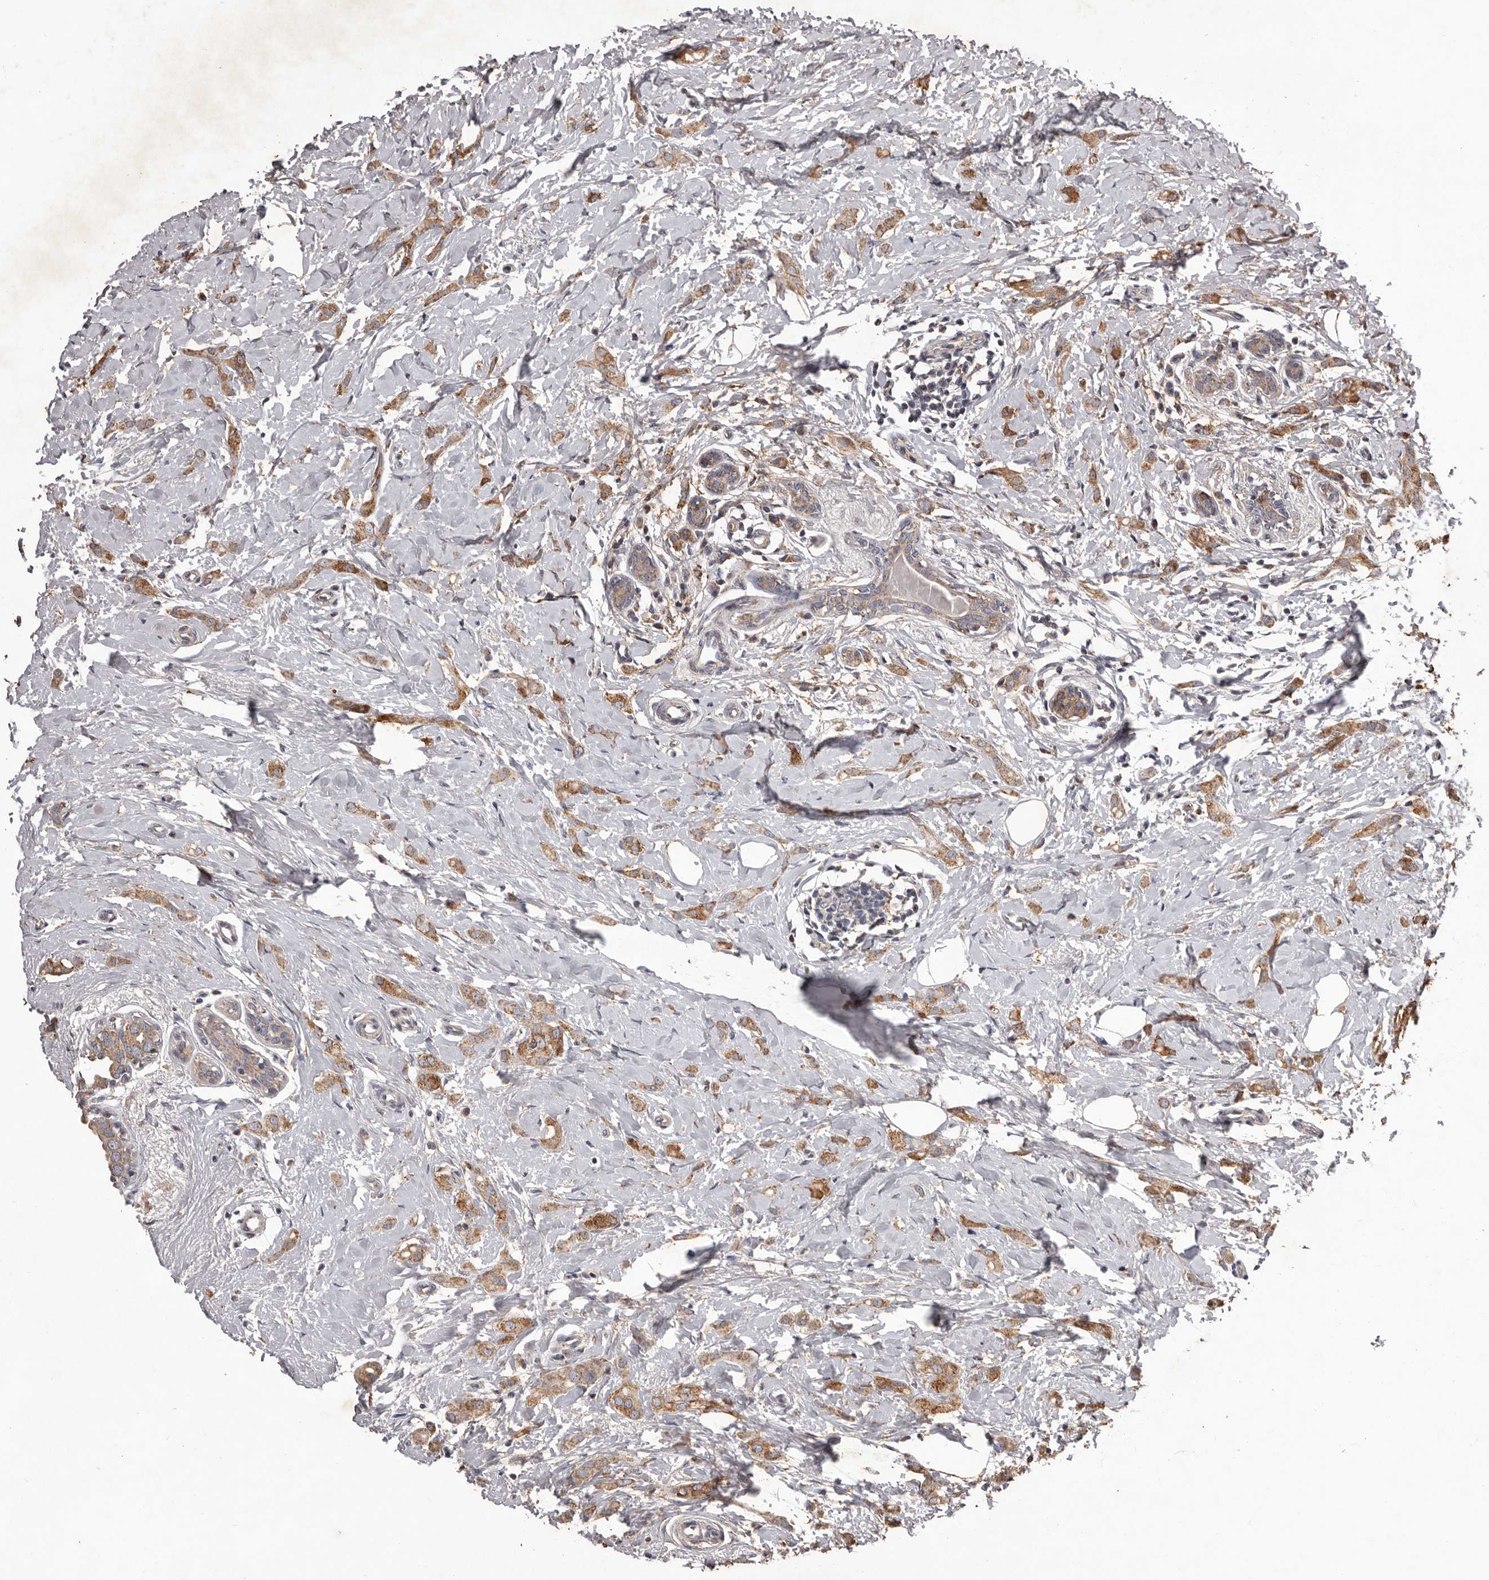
{"staining": {"intensity": "moderate", "quantity": ">75%", "location": "cytoplasmic/membranous"}, "tissue": "breast cancer", "cell_type": "Tumor cells", "image_type": "cancer", "snomed": [{"axis": "morphology", "description": "Lobular carcinoma"}, {"axis": "topography", "description": "Breast"}], "caption": "Tumor cells reveal moderate cytoplasmic/membranous staining in about >75% of cells in breast cancer.", "gene": "CXCL14", "patient": {"sex": "female", "age": 55}}